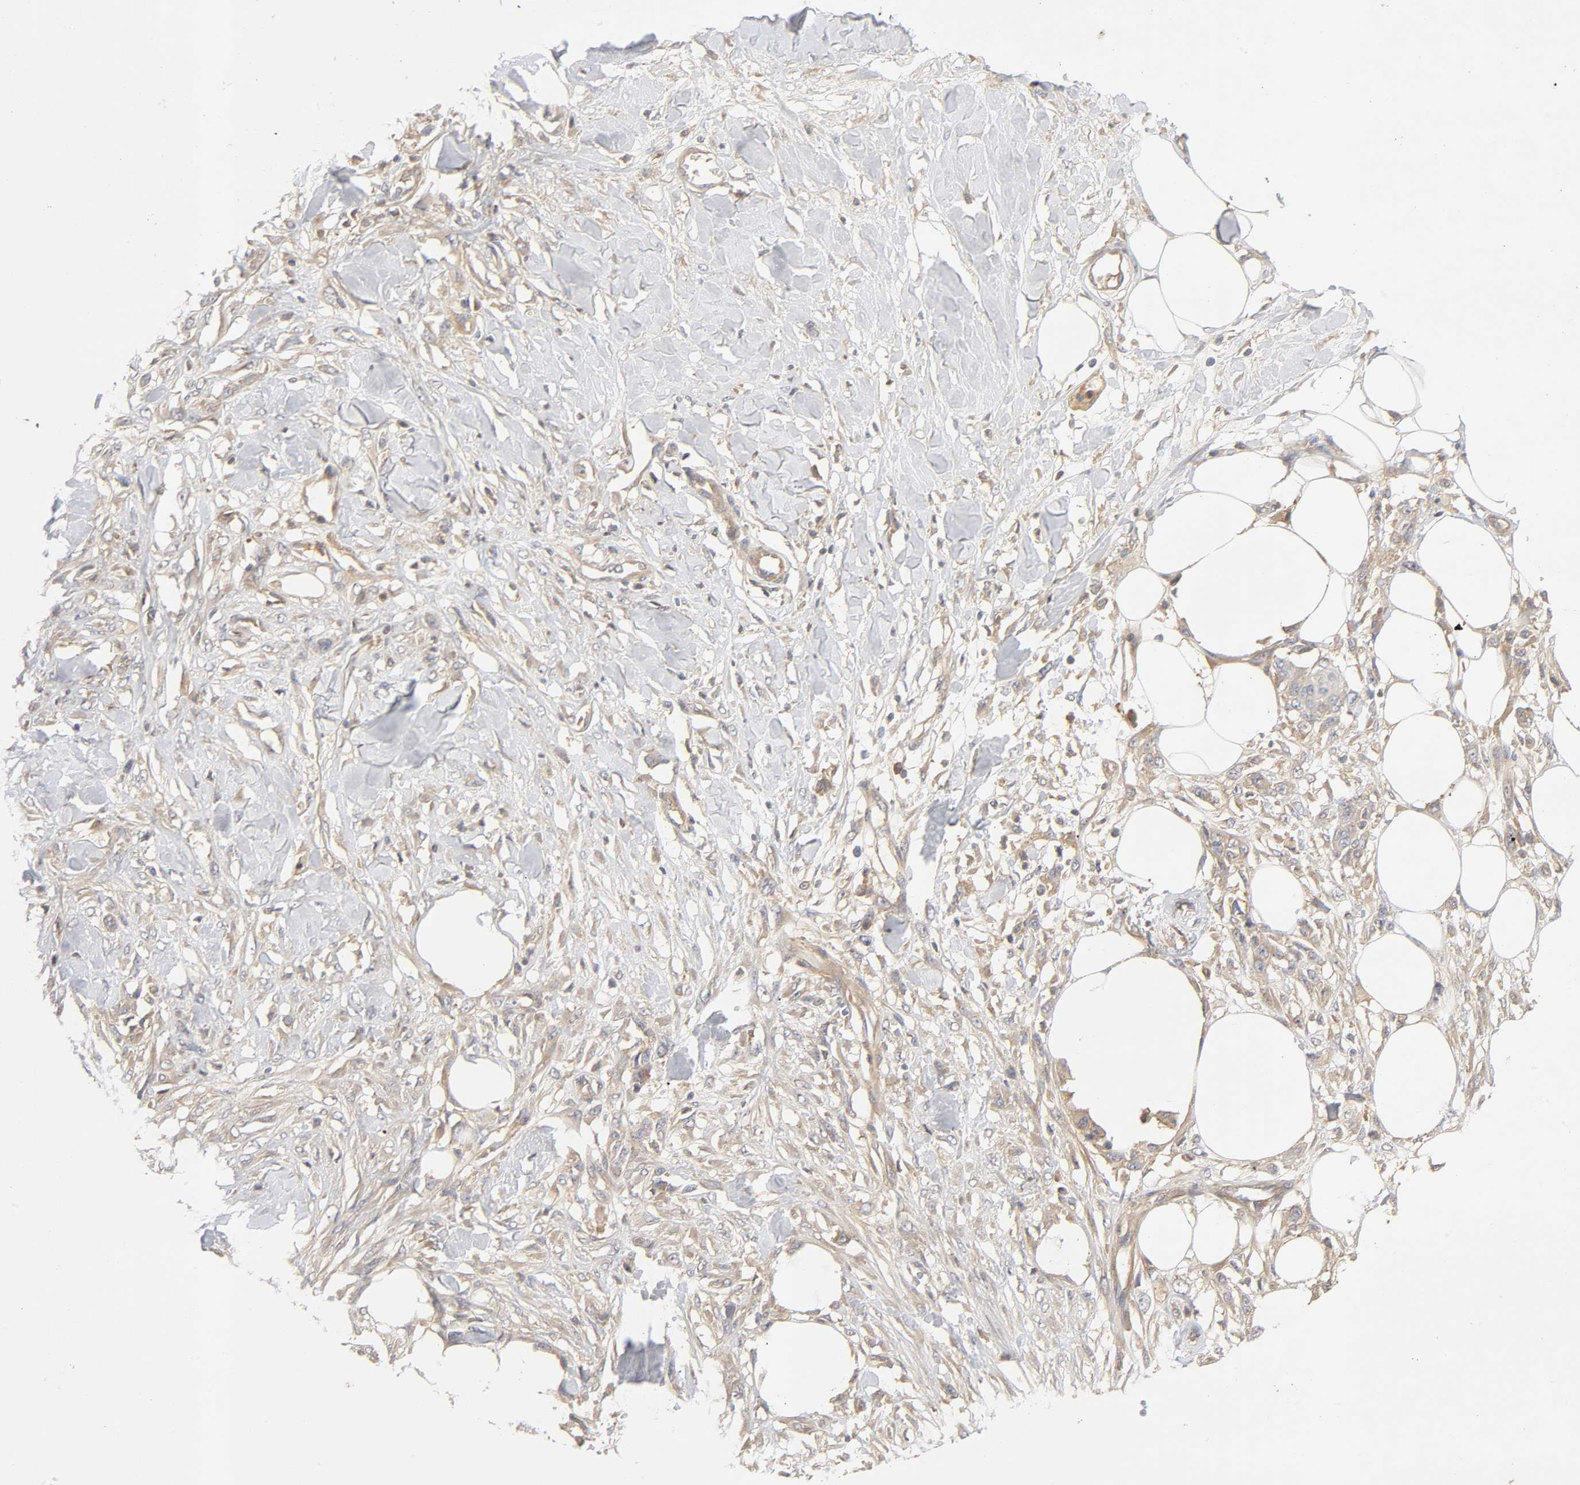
{"staining": {"intensity": "moderate", "quantity": ">75%", "location": "cytoplasmic/membranous"}, "tissue": "skin cancer", "cell_type": "Tumor cells", "image_type": "cancer", "snomed": [{"axis": "morphology", "description": "Normal tissue, NOS"}, {"axis": "morphology", "description": "Squamous cell carcinoma, NOS"}, {"axis": "topography", "description": "Skin"}], "caption": "DAB (3,3'-diaminobenzidine) immunohistochemical staining of skin cancer (squamous cell carcinoma) shows moderate cytoplasmic/membranous protein positivity in approximately >75% of tumor cells.", "gene": "CPB2", "patient": {"sex": "female", "age": 59}}